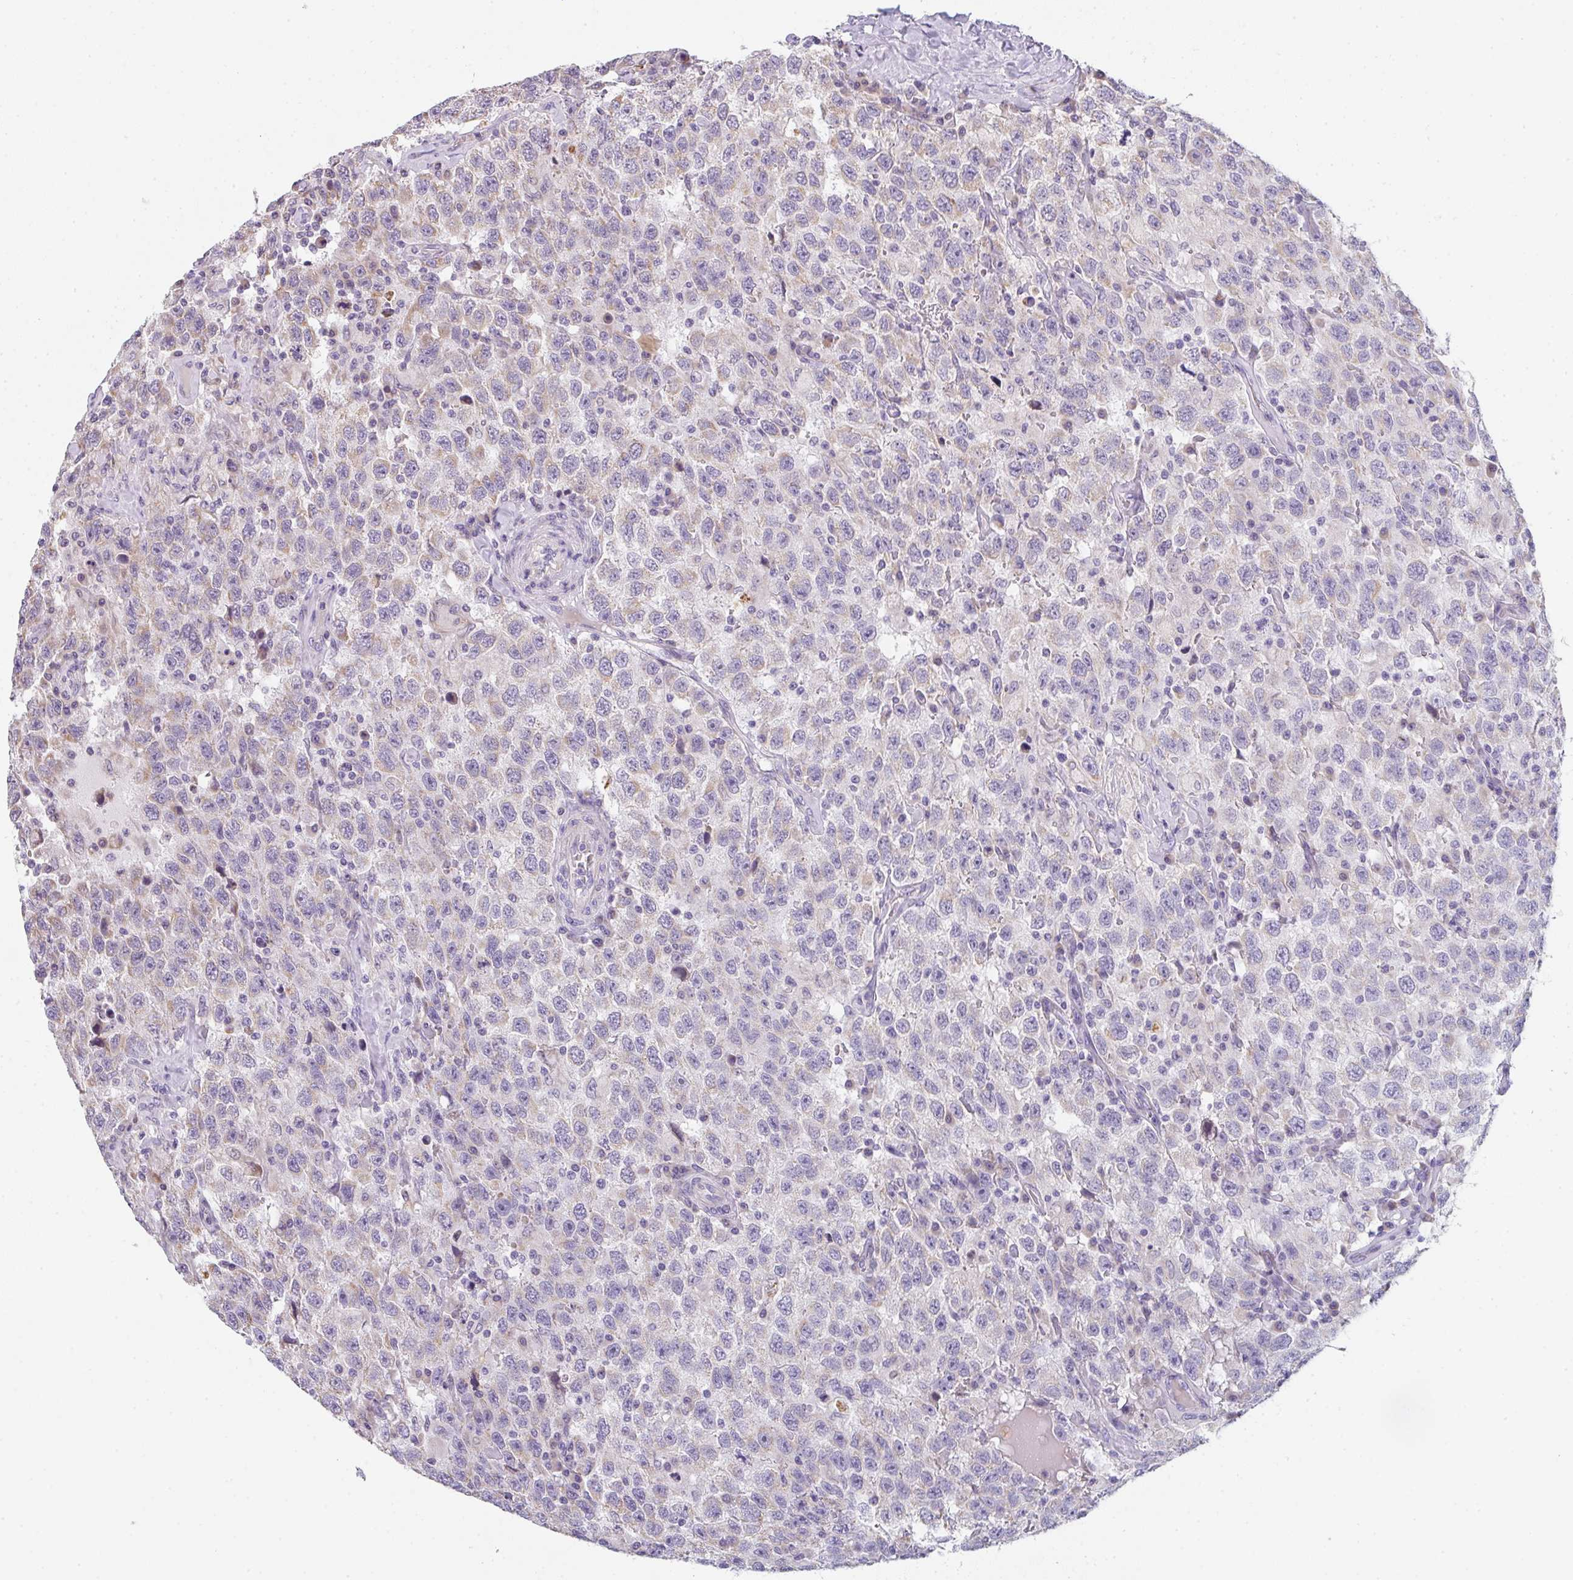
{"staining": {"intensity": "moderate", "quantity": "25%-75%", "location": "cytoplasmic/membranous"}, "tissue": "testis cancer", "cell_type": "Tumor cells", "image_type": "cancer", "snomed": [{"axis": "morphology", "description": "Seminoma, NOS"}, {"axis": "topography", "description": "Testis"}], "caption": "Seminoma (testis) stained with a brown dye reveals moderate cytoplasmic/membranous positive positivity in approximately 25%-75% of tumor cells.", "gene": "CACNA1S", "patient": {"sex": "male", "age": 41}}